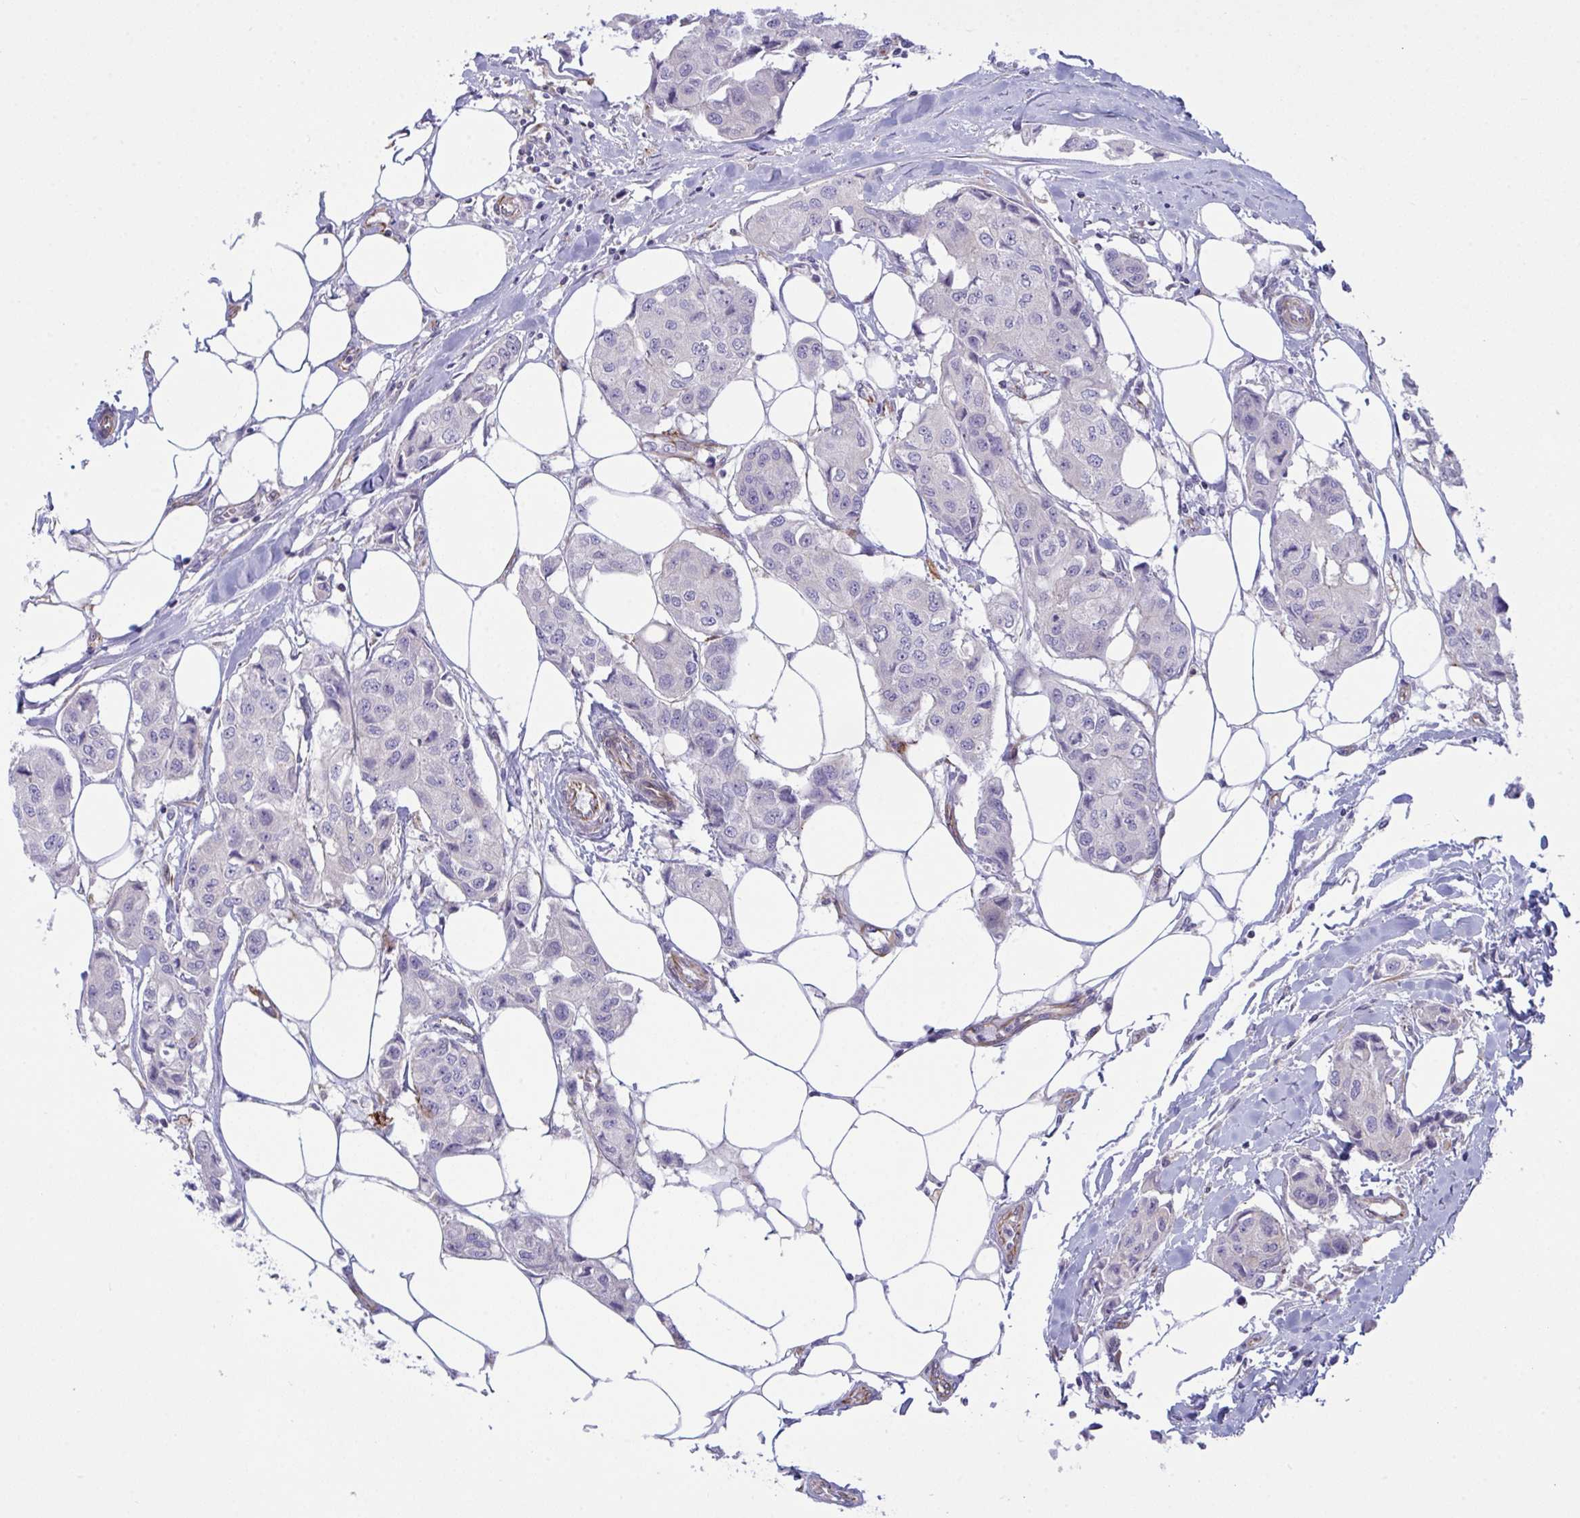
{"staining": {"intensity": "negative", "quantity": "none", "location": "none"}, "tissue": "breast cancer", "cell_type": "Tumor cells", "image_type": "cancer", "snomed": [{"axis": "morphology", "description": "Duct carcinoma"}, {"axis": "topography", "description": "Breast"}, {"axis": "topography", "description": "Lymph node"}], "caption": "Immunohistochemistry (IHC) photomicrograph of neoplastic tissue: infiltrating ductal carcinoma (breast) stained with DAB (3,3'-diaminobenzidine) reveals no significant protein expression in tumor cells.", "gene": "DCBLD1", "patient": {"sex": "female", "age": 80}}